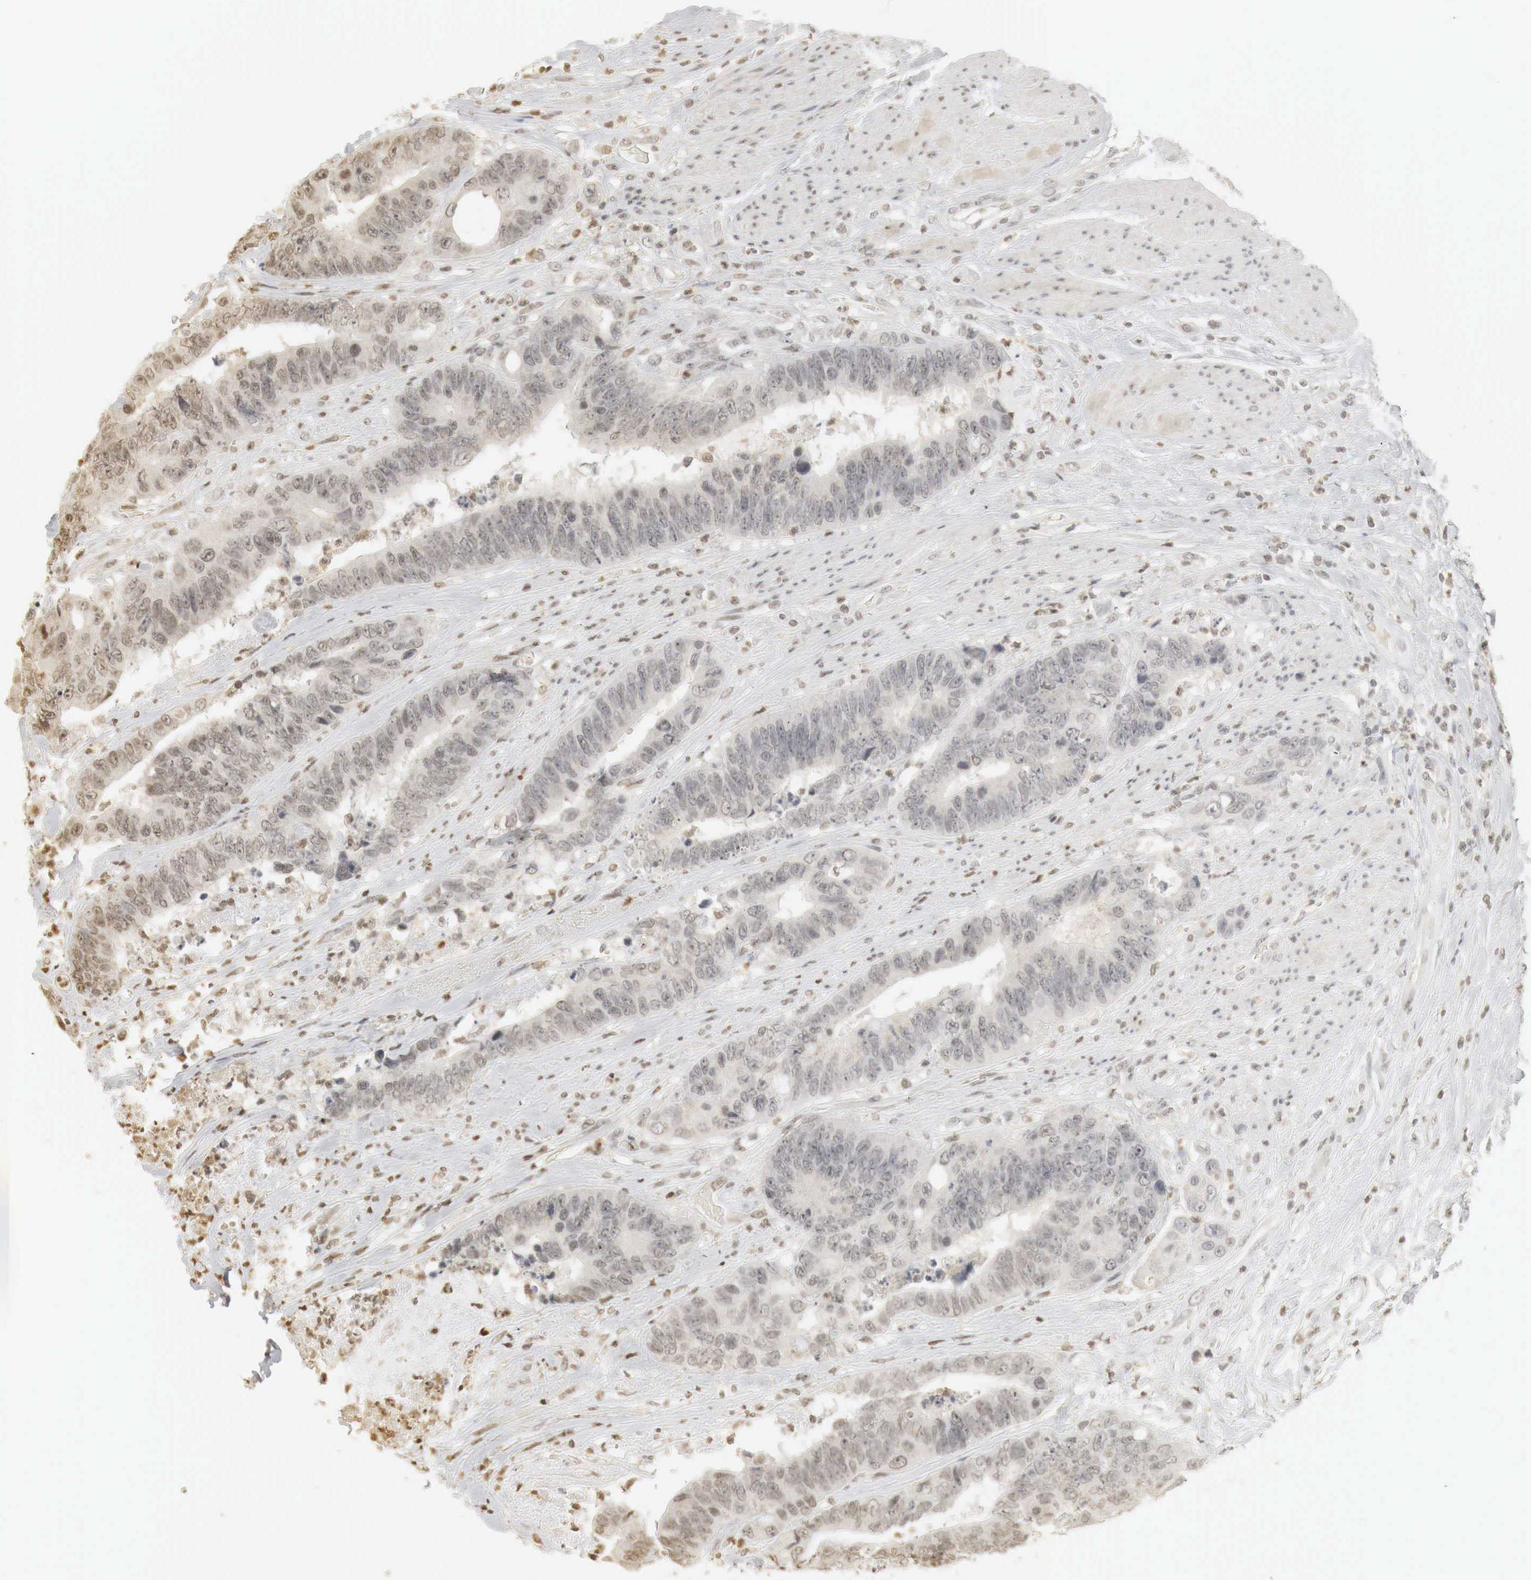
{"staining": {"intensity": "weak", "quantity": "<25%", "location": "cytoplasmic/membranous,nuclear"}, "tissue": "colorectal cancer", "cell_type": "Tumor cells", "image_type": "cancer", "snomed": [{"axis": "morphology", "description": "Adenocarcinoma, NOS"}, {"axis": "topography", "description": "Rectum"}], "caption": "This is an IHC image of adenocarcinoma (colorectal). There is no positivity in tumor cells.", "gene": "ERBB4", "patient": {"sex": "female", "age": 65}}